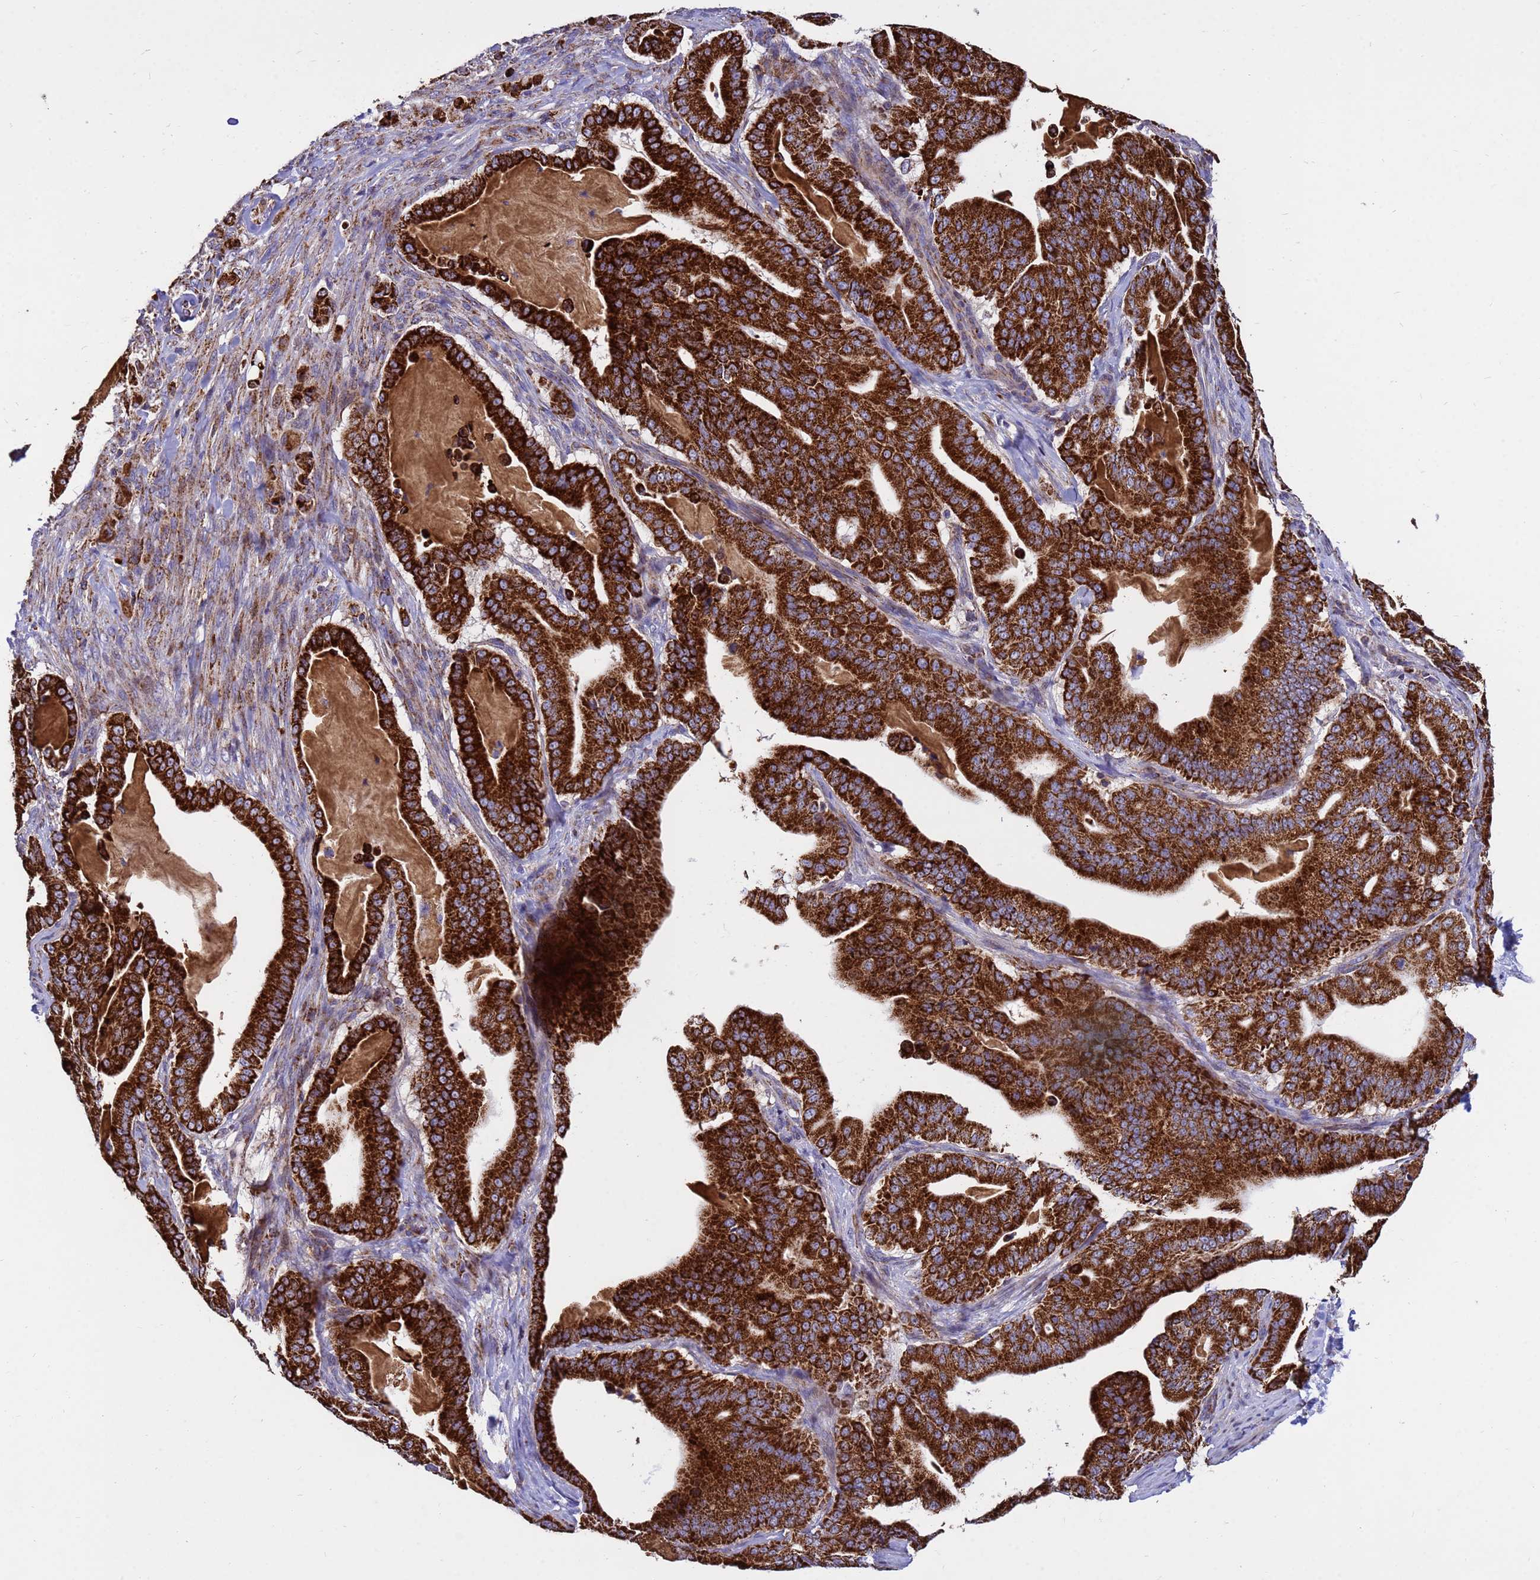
{"staining": {"intensity": "strong", "quantity": ">75%", "location": "cytoplasmic/membranous"}, "tissue": "pancreatic cancer", "cell_type": "Tumor cells", "image_type": "cancer", "snomed": [{"axis": "morphology", "description": "Adenocarcinoma, NOS"}, {"axis": "topography", "description": "Pancreas"}], "caption": "Strong cytoplasmic/membranous staining is seen in about >75% of tumor cells in pancreatic cancer.", "gene": "TUBGCP3", "patient": {"sex": "male", "age": 63}}